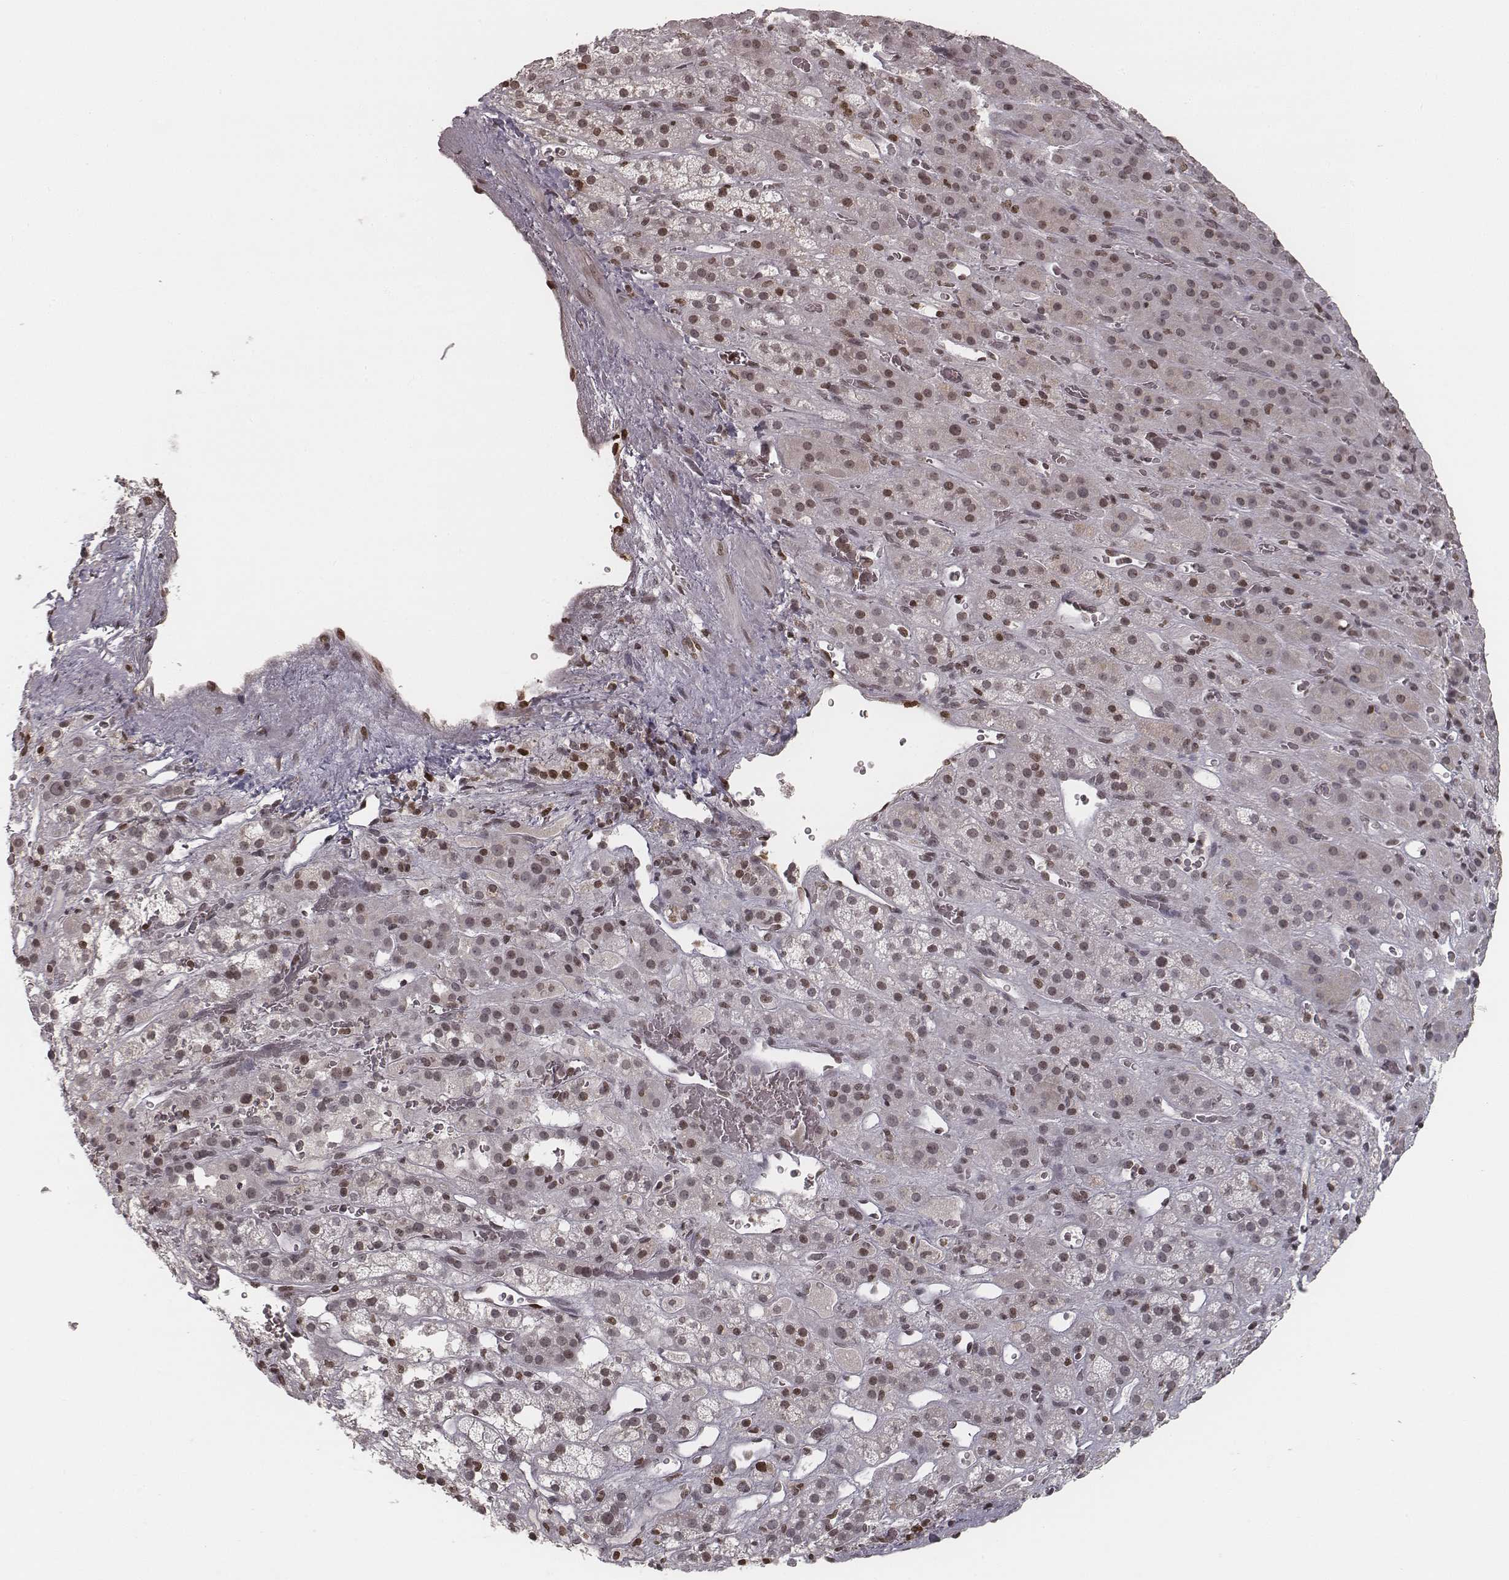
{"staining": {"intensity": "moderate", "quantity": "25%-75%", "location": "nuclear"}, "tissue": "adrenal gland", "cell_type": "Glandular cells", "image_type": "normal", "snomed": [{"axis": "morphology", "description": "Normal tissue, NOS"}, {"axis": "topography", "description": "Adrenal gland"}], "caption": "This image shows immunohistochemistry (IHC) staining of normal human adrenal gland, with medium moderate nuclear positivity in about 25%-75% of glandular cells.", "gene": "HMGA2", "patient": {"sex": "male", "age": 57}}